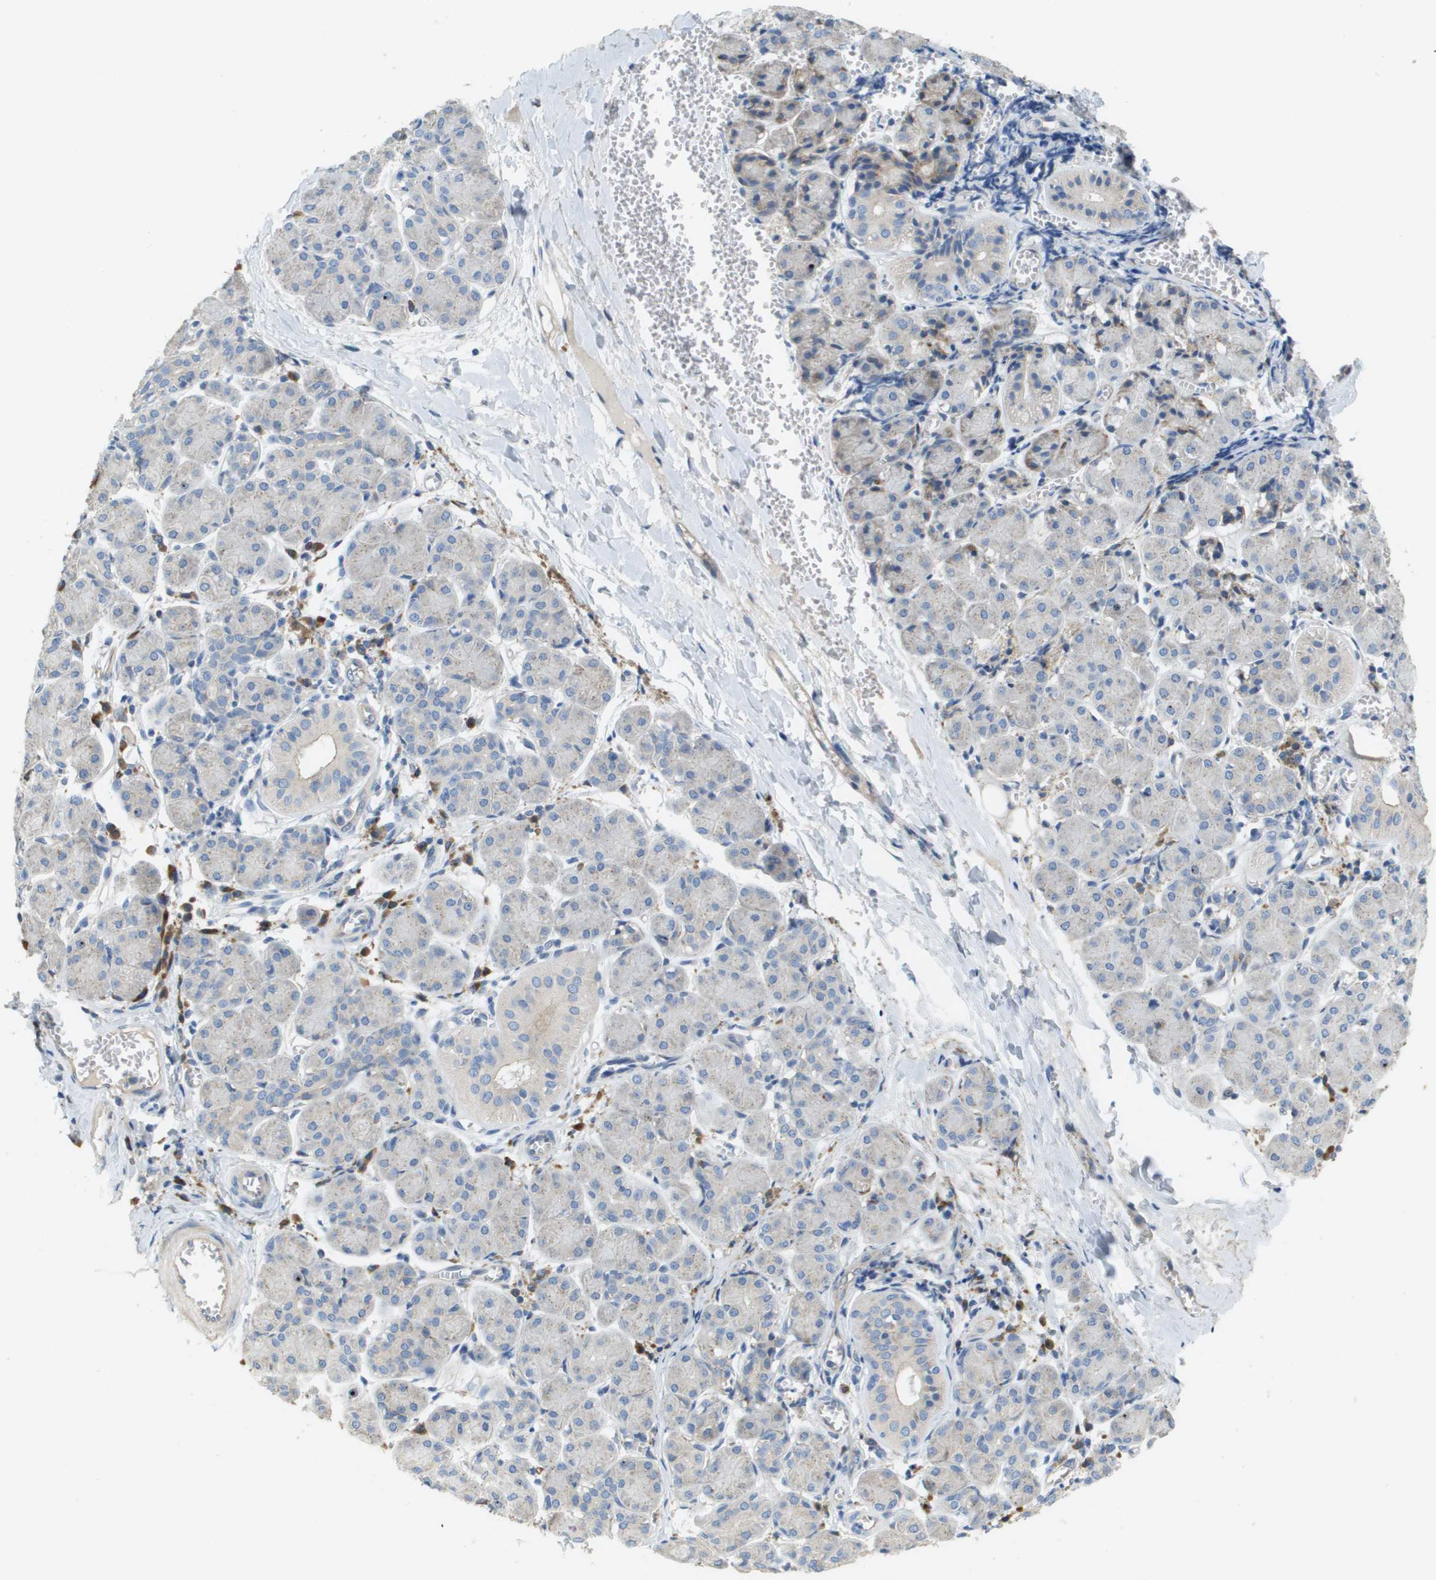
{"staining": {"intensity": "moderate", "quantity": "<25%", "location": "cytoplasmic/membranous"}, "tissue": "salivary gland", "cell_type": "Glandular cells", "image_type": "normal", "snomed": [{"axis": "morphology", "description": "Normal tissue, NOS"}, {"axis": "morphology", "description": "Inflammation, NOS"}, {"axis": "topography", "description": "Lymph node"}, {"axis": "topography", "description": "Salivary gland"}], "caption": "About <25% of glandular cells in unremarkable human salivary gland demonstrate moderate cytoplasmic/membranous protein expression as visualized by brown immunohistochemical staining.", "gene": "CASP10", "patient": {"sex": "male", "age": 3}}